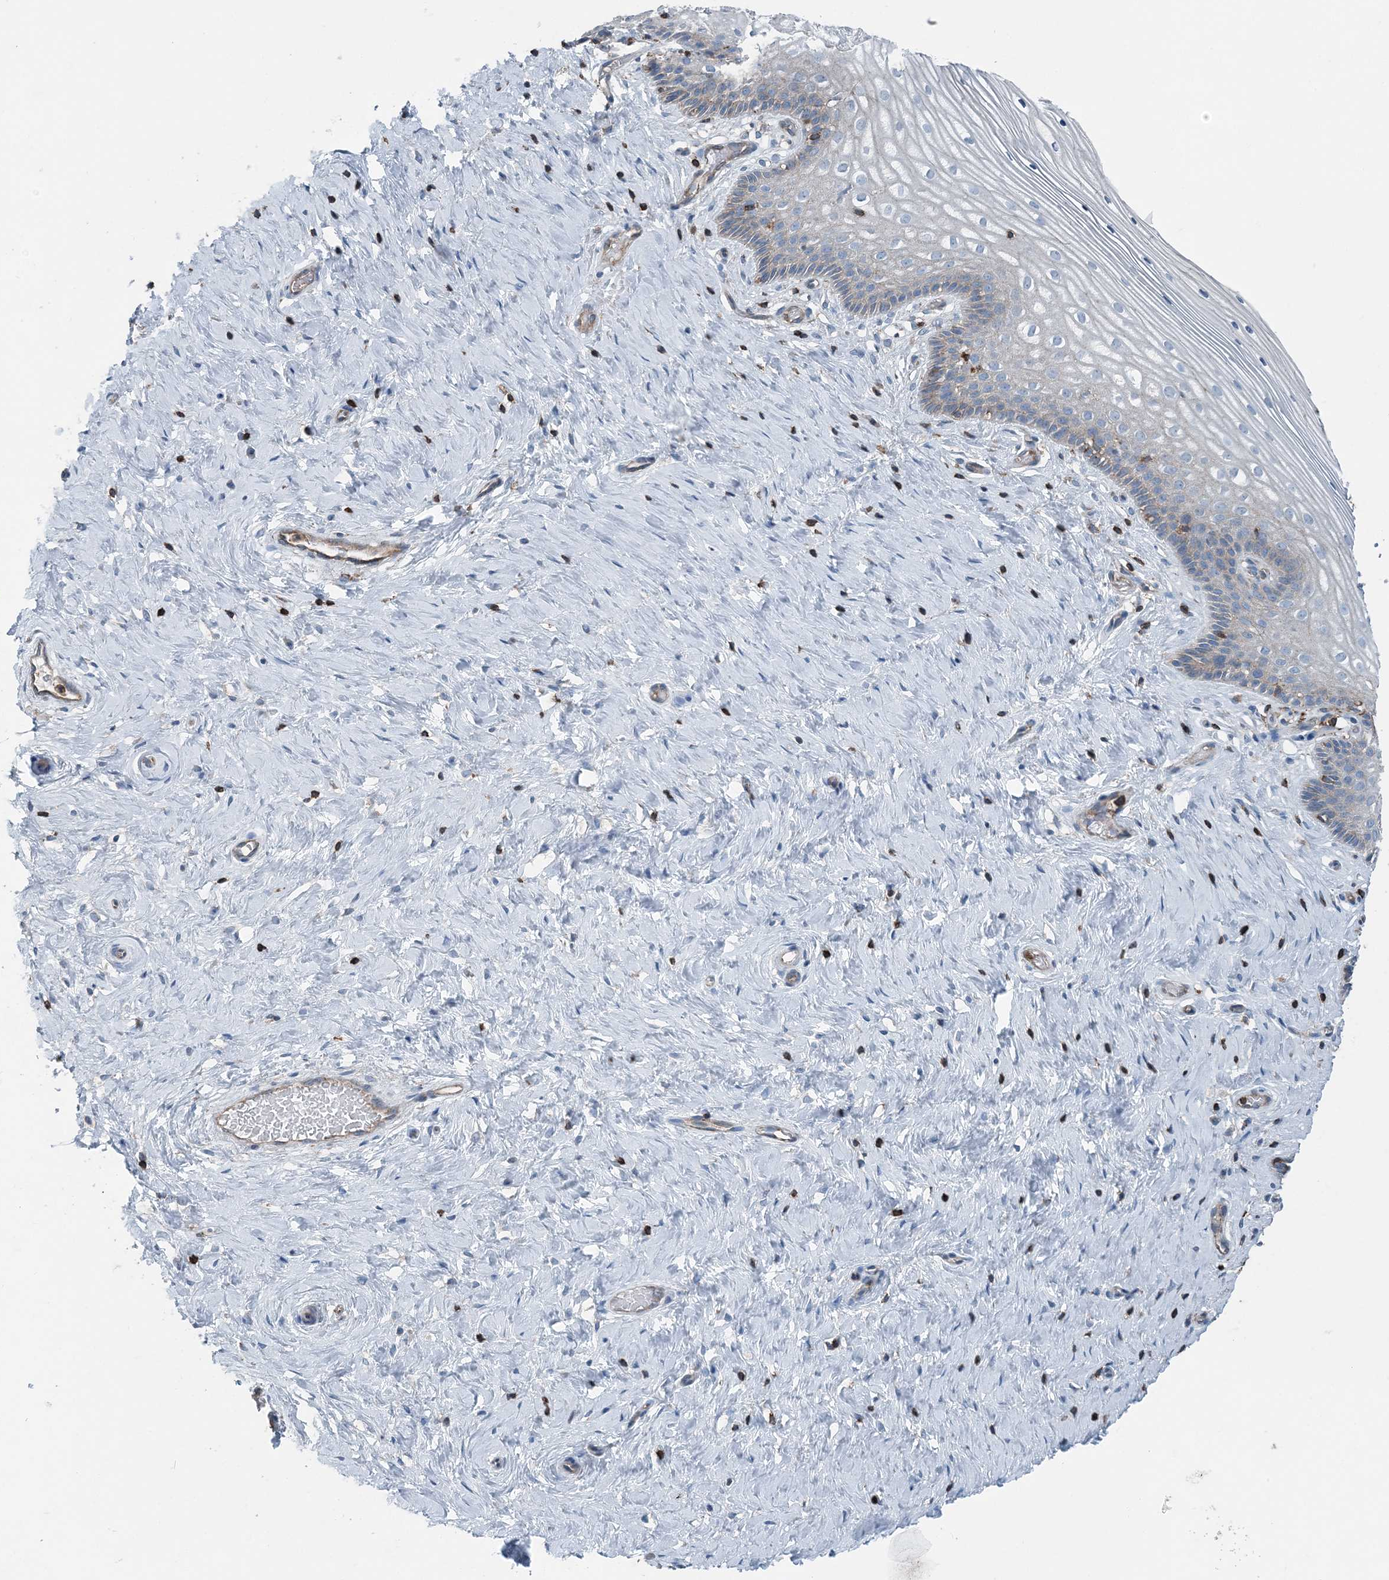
{"staining": {"intensity": "weak", "quantity": ">75%", "location": "cytoplasmic/membranous"}, "tissue": "cervix", "cell_type": "Glandular cells", "image_type": "normal", "snomed": [{"axis": "morphology", "description": "Normal tissue, NOS"}, {"axis": "topography", "description": "Cervix"}], "caption": "IHC of unremarkable cervix demonstrates low levels of weak cytoplasmic/membranous positivity in about >75% of glandular cells.", "gene": "CFL1", "patient": {"sex": "female", "age": 33}}